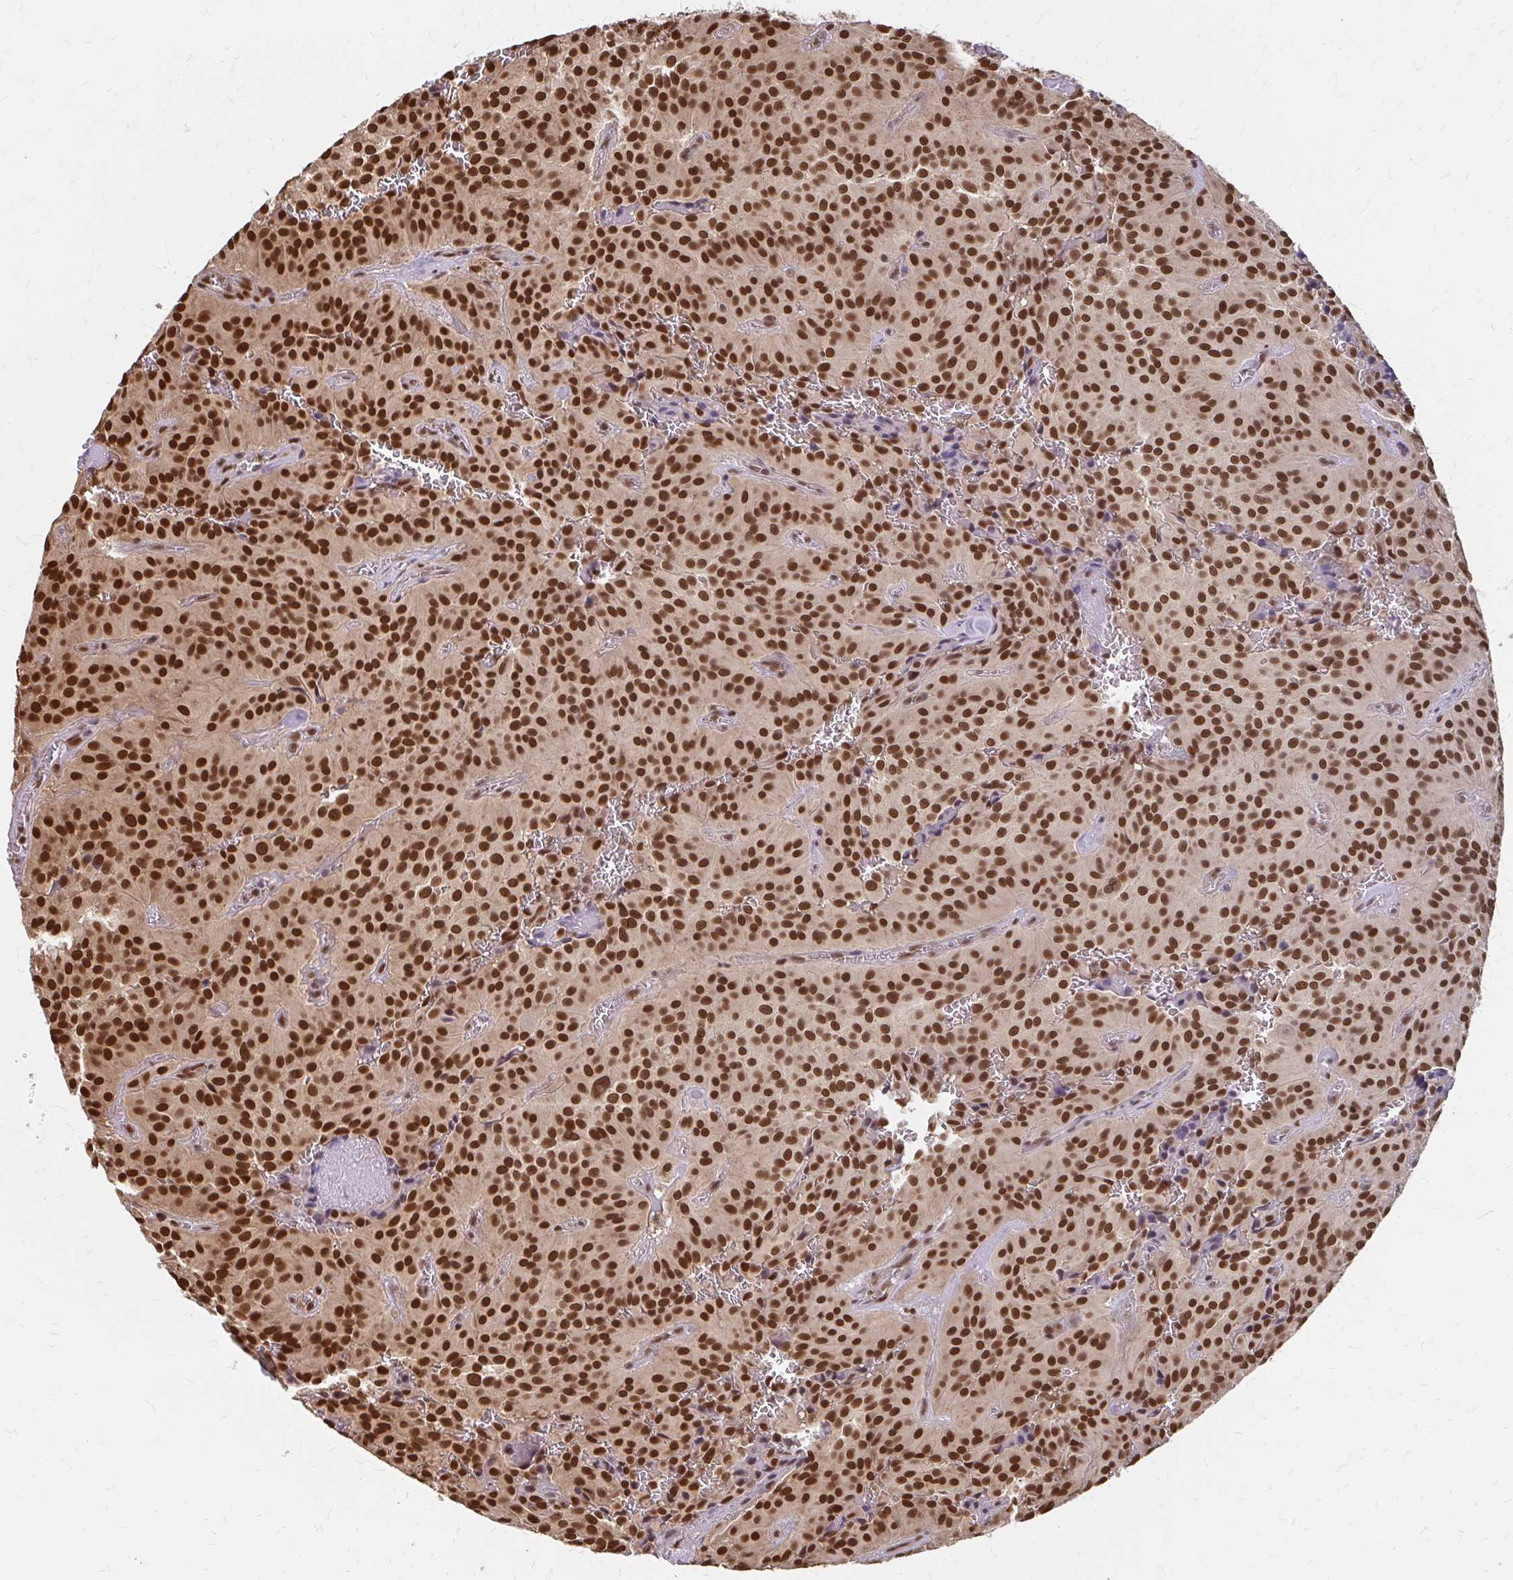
{"staining": {"intensity": "strong", "quantity": ">75%", "location": "nuclear"}, "tissue": "glioma", "cell_type": "Tumor cells", "image_type": "cancer", "snomed": [{"axis": "morphology", "description": "Glioma, malignant, Low grade"}, {"axis": "topography", "description": "Brain"}], "caption": "Human glioma stained with a protein marker shows strong staining in tumor cells.", "gene": "XPO1", "patient": {"sex": "male", "age": 42}}